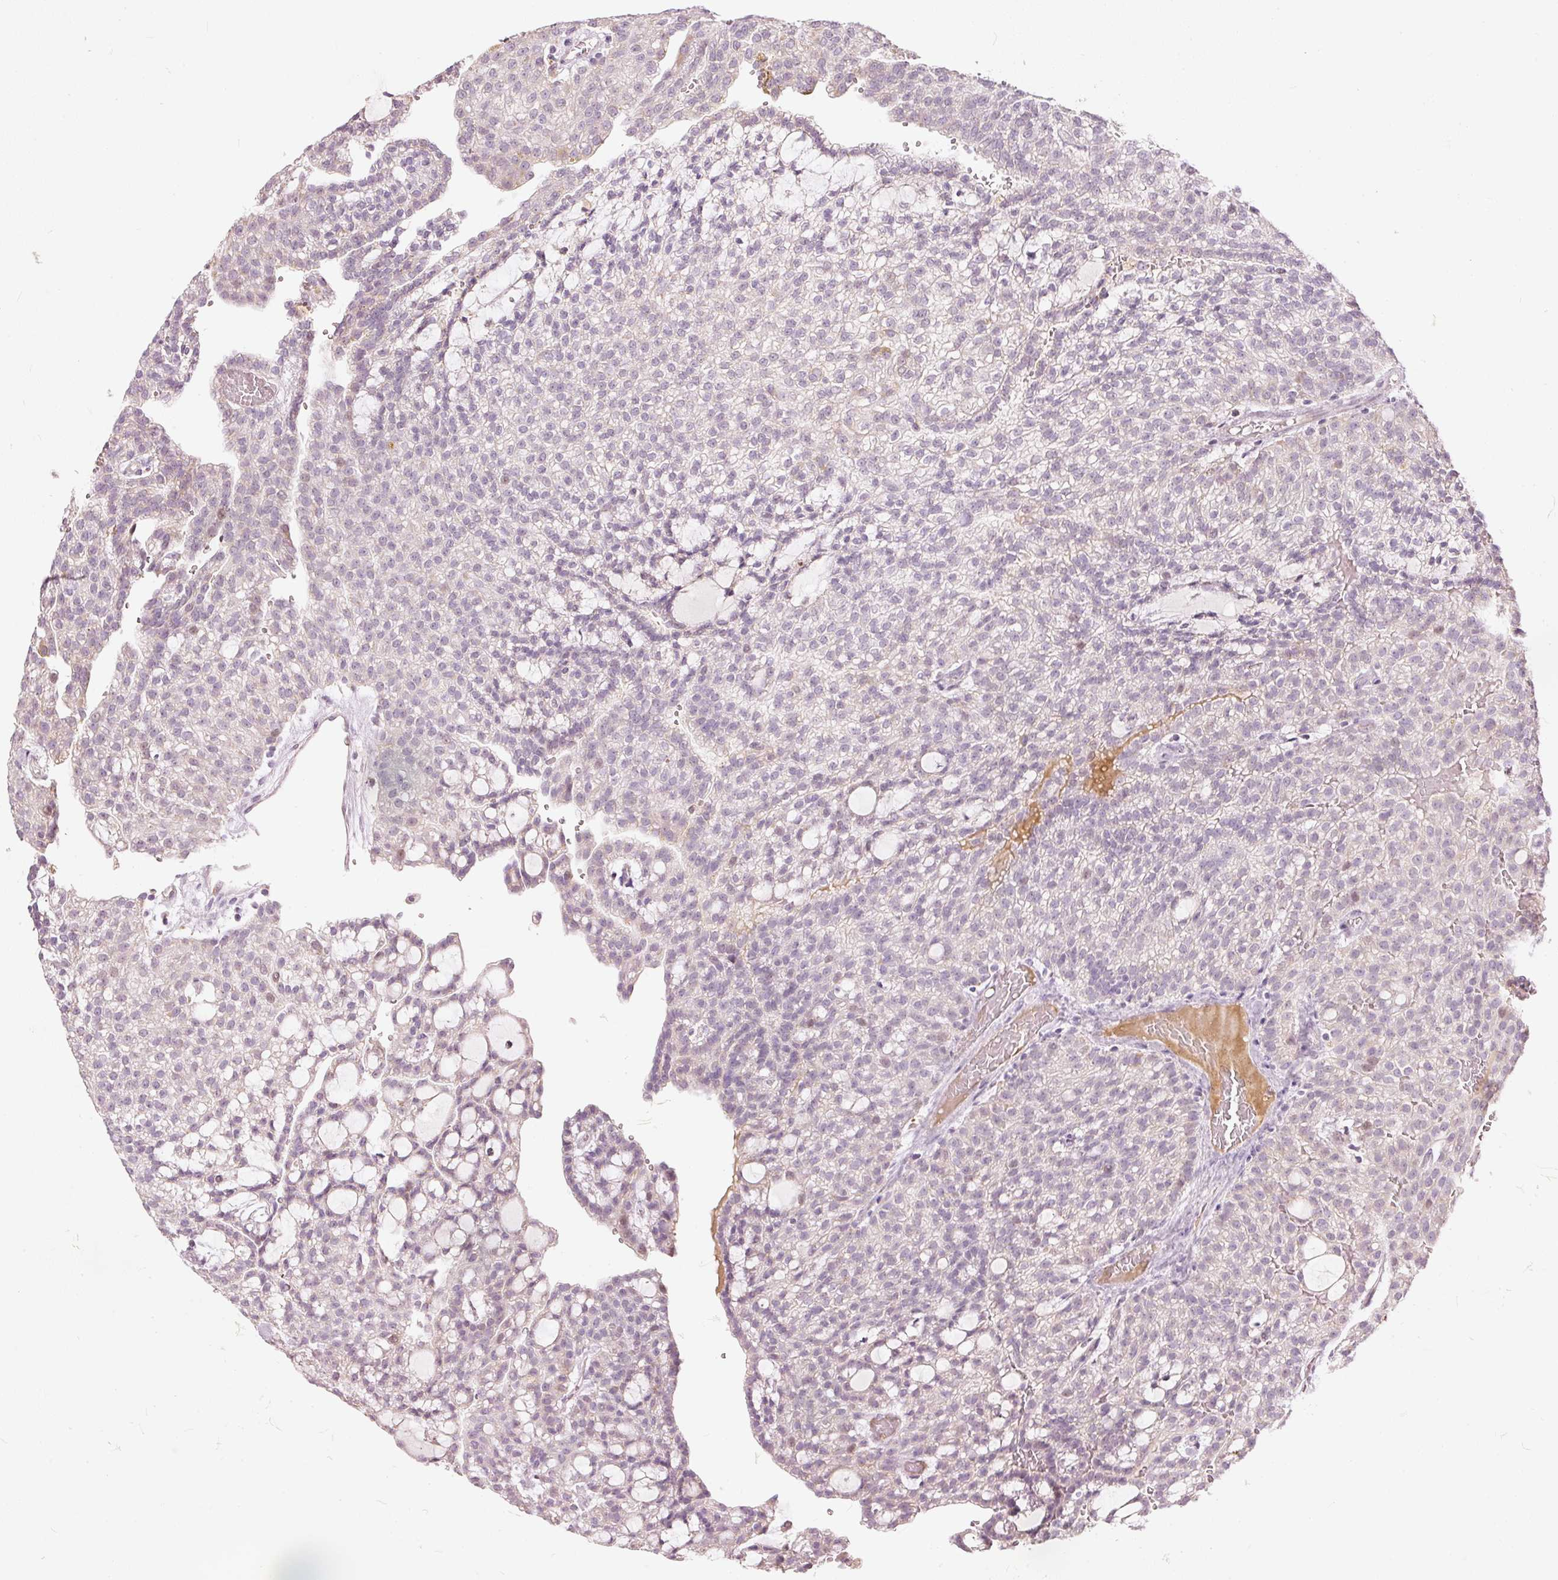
{"staining": {"intensity": "negative", "quantity": "none", "location": "none"}, "tissue": "renal cancer", "cell_type": "Tumor cells", "image_type": "cancer", "snomed": [{"axis": "morphology", "description": "Adenocarcinoma, NOS"}, {"axis": "topography", "description": "Kidney"}], "caption": "The histopathology image demonstrates no significant expression in tumor cells of adenocarcinoma (renal). (Brightfield microscopy of DAB (3,3'-diaminobenzidine) IHC at high magnification).", "gene": "RNF39", "patient": {"sex": "male", "age": 63}}